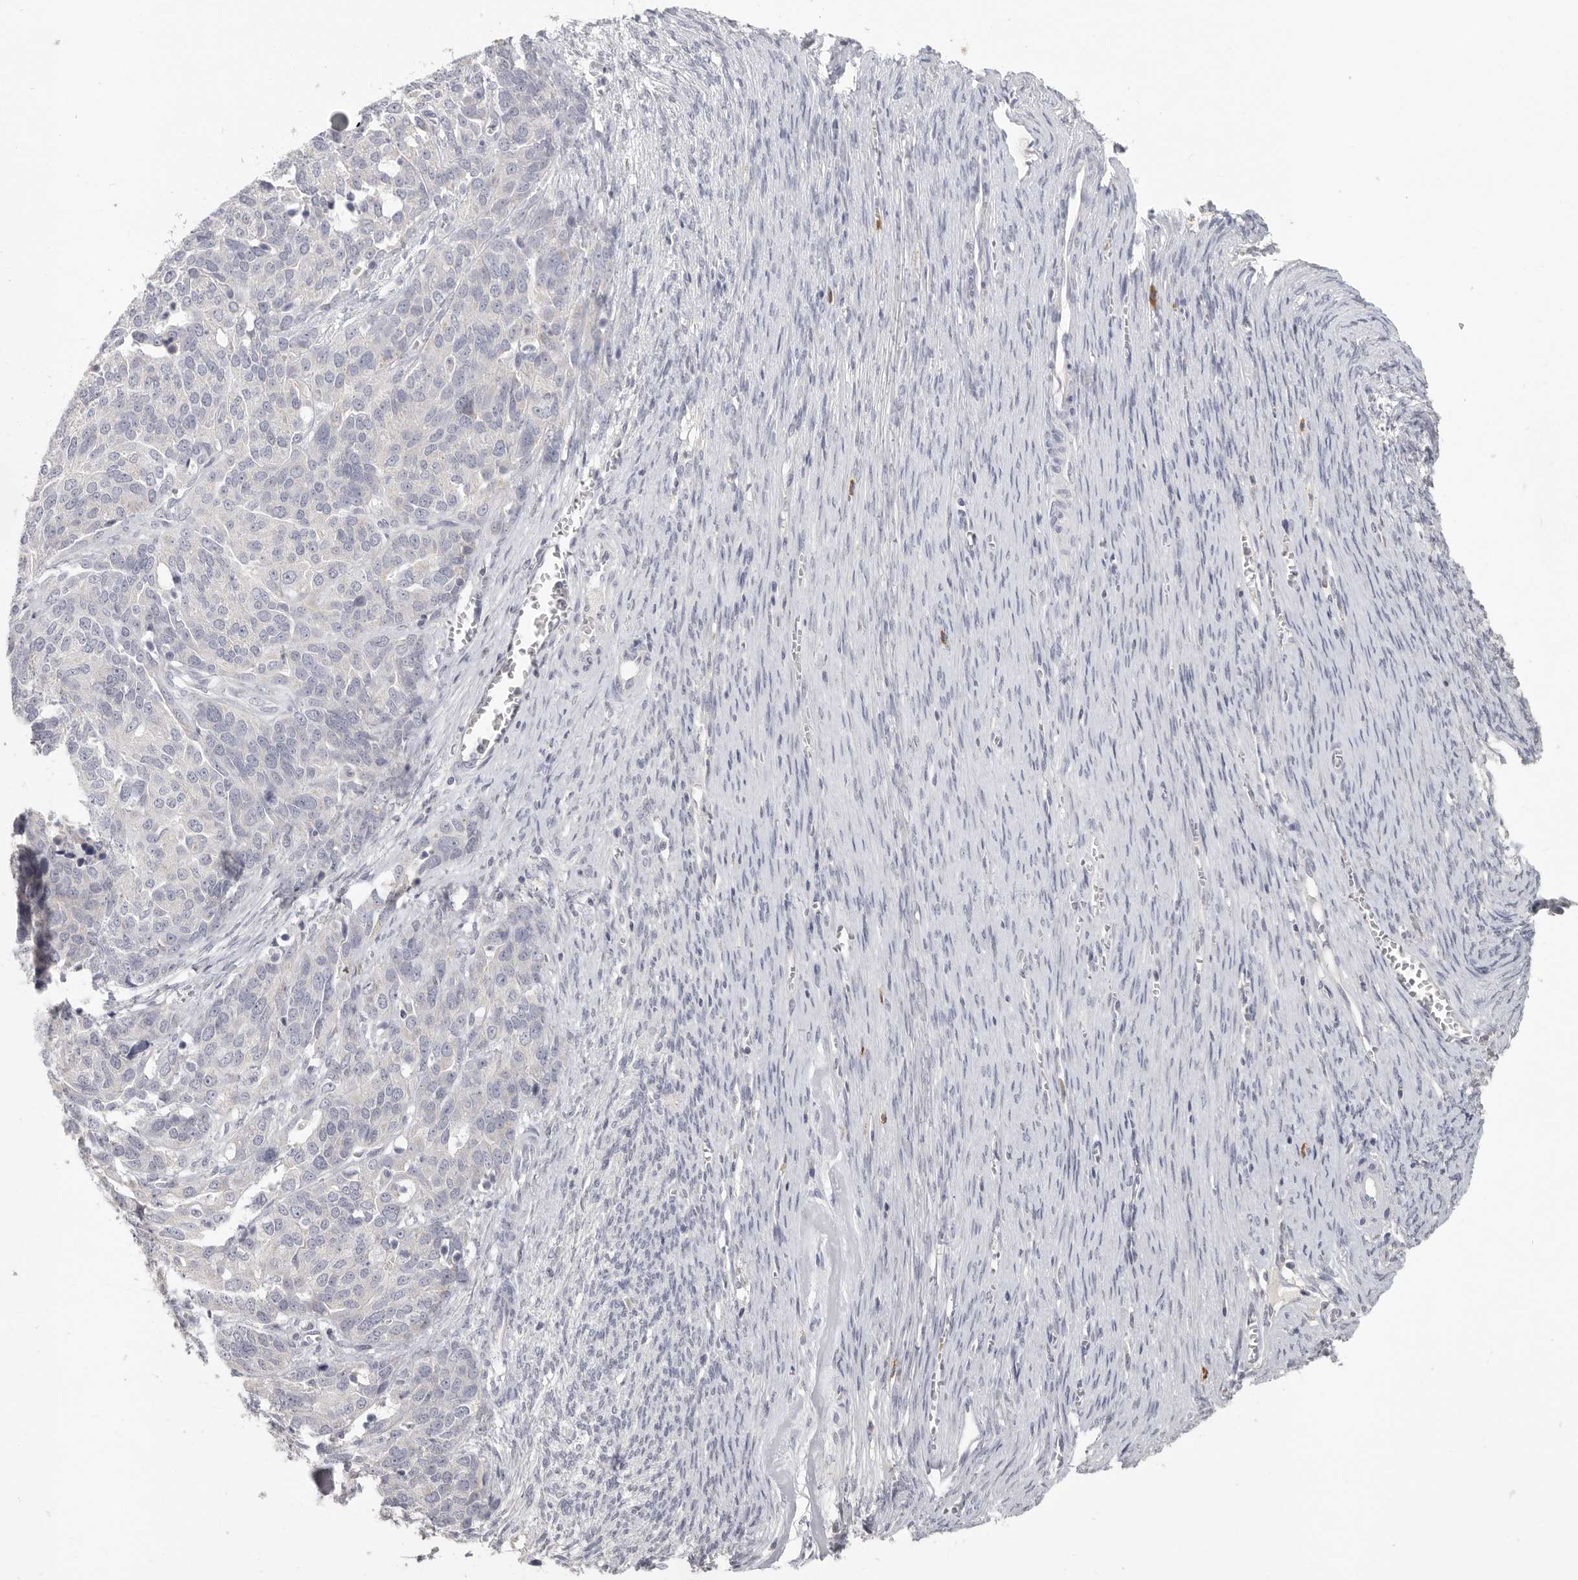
{"staining": {"intensity": "negative", "quantity": "none", "location": "none"}, "tissue": "ovarian cancer", "cell_type": "Tumor cells", "image_type": "cancer", "snomed": [{"axis": "morphology", "description": "Cystadenocarcinoma, serous, NOS"}, {"axis": "topography", "description": "Ovary"}], "caption": "IHC micrograph of neoplastic tissue: human serous cystadenocarcinoma (ovarian) stained with DAB (3,3'-diaminobenzidine) exhibits no significant protein expression in tumor cells.", "gene": "DNAJC11", "patient": {"sex": "female", "age": 44}}